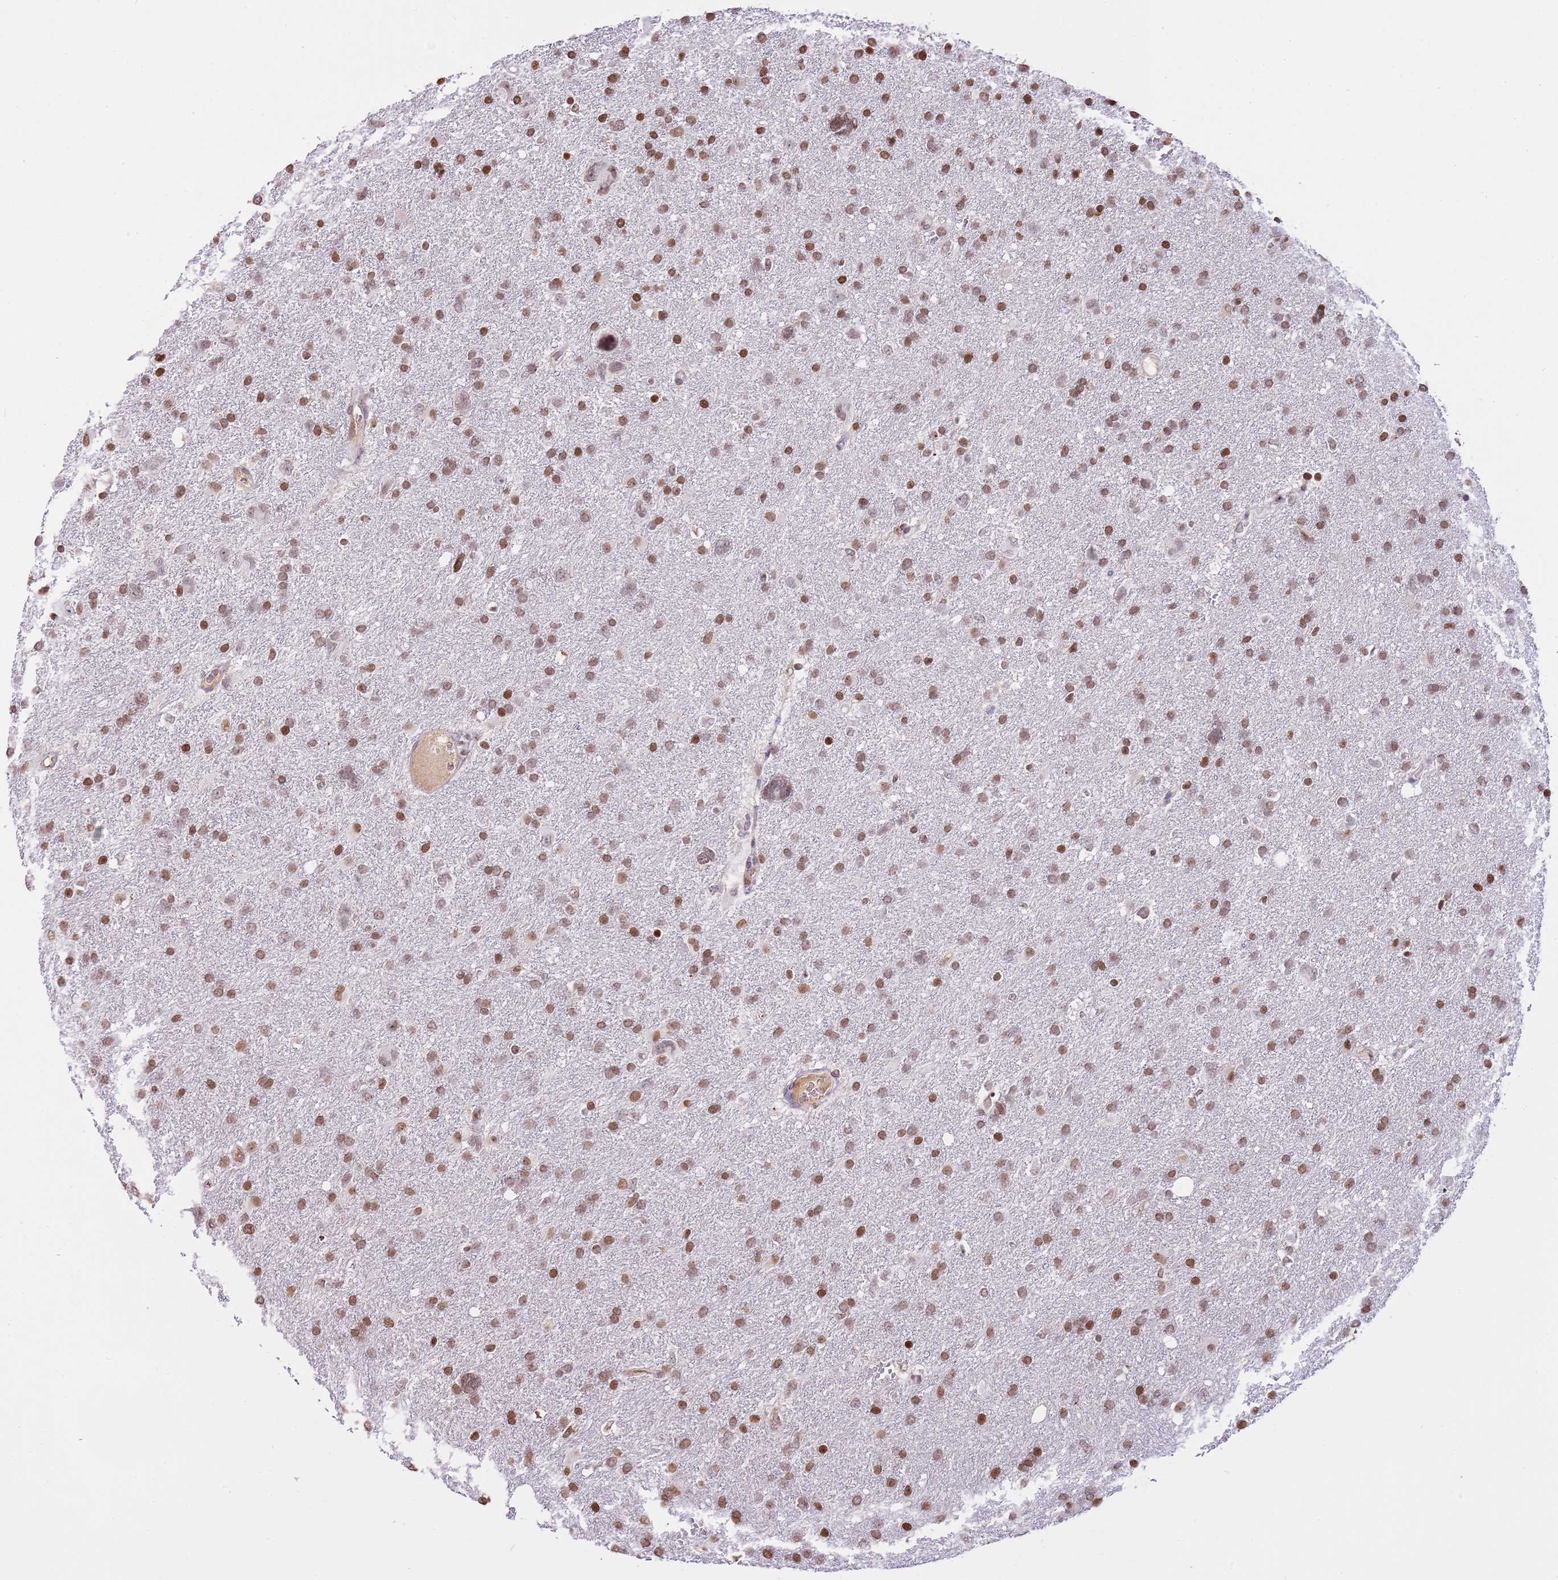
{"staining": {"intensity": "moderate", "quantity": ">75%", "location": "nuclear"}, "tissue": "glioma", "cell_type": "Tumor cells", "image_type": "cancer", "snomed": [{"axis": "morphology", "description": "Glioma, malignant, High grade"}, {"axis": "topography", "description": "Brain"}], "caption": "Glioma stained with a protein marker displays moderate staining in tumor cells.", "gene": "KPNA3", "patient": {"sex": "male", "age": 61}}